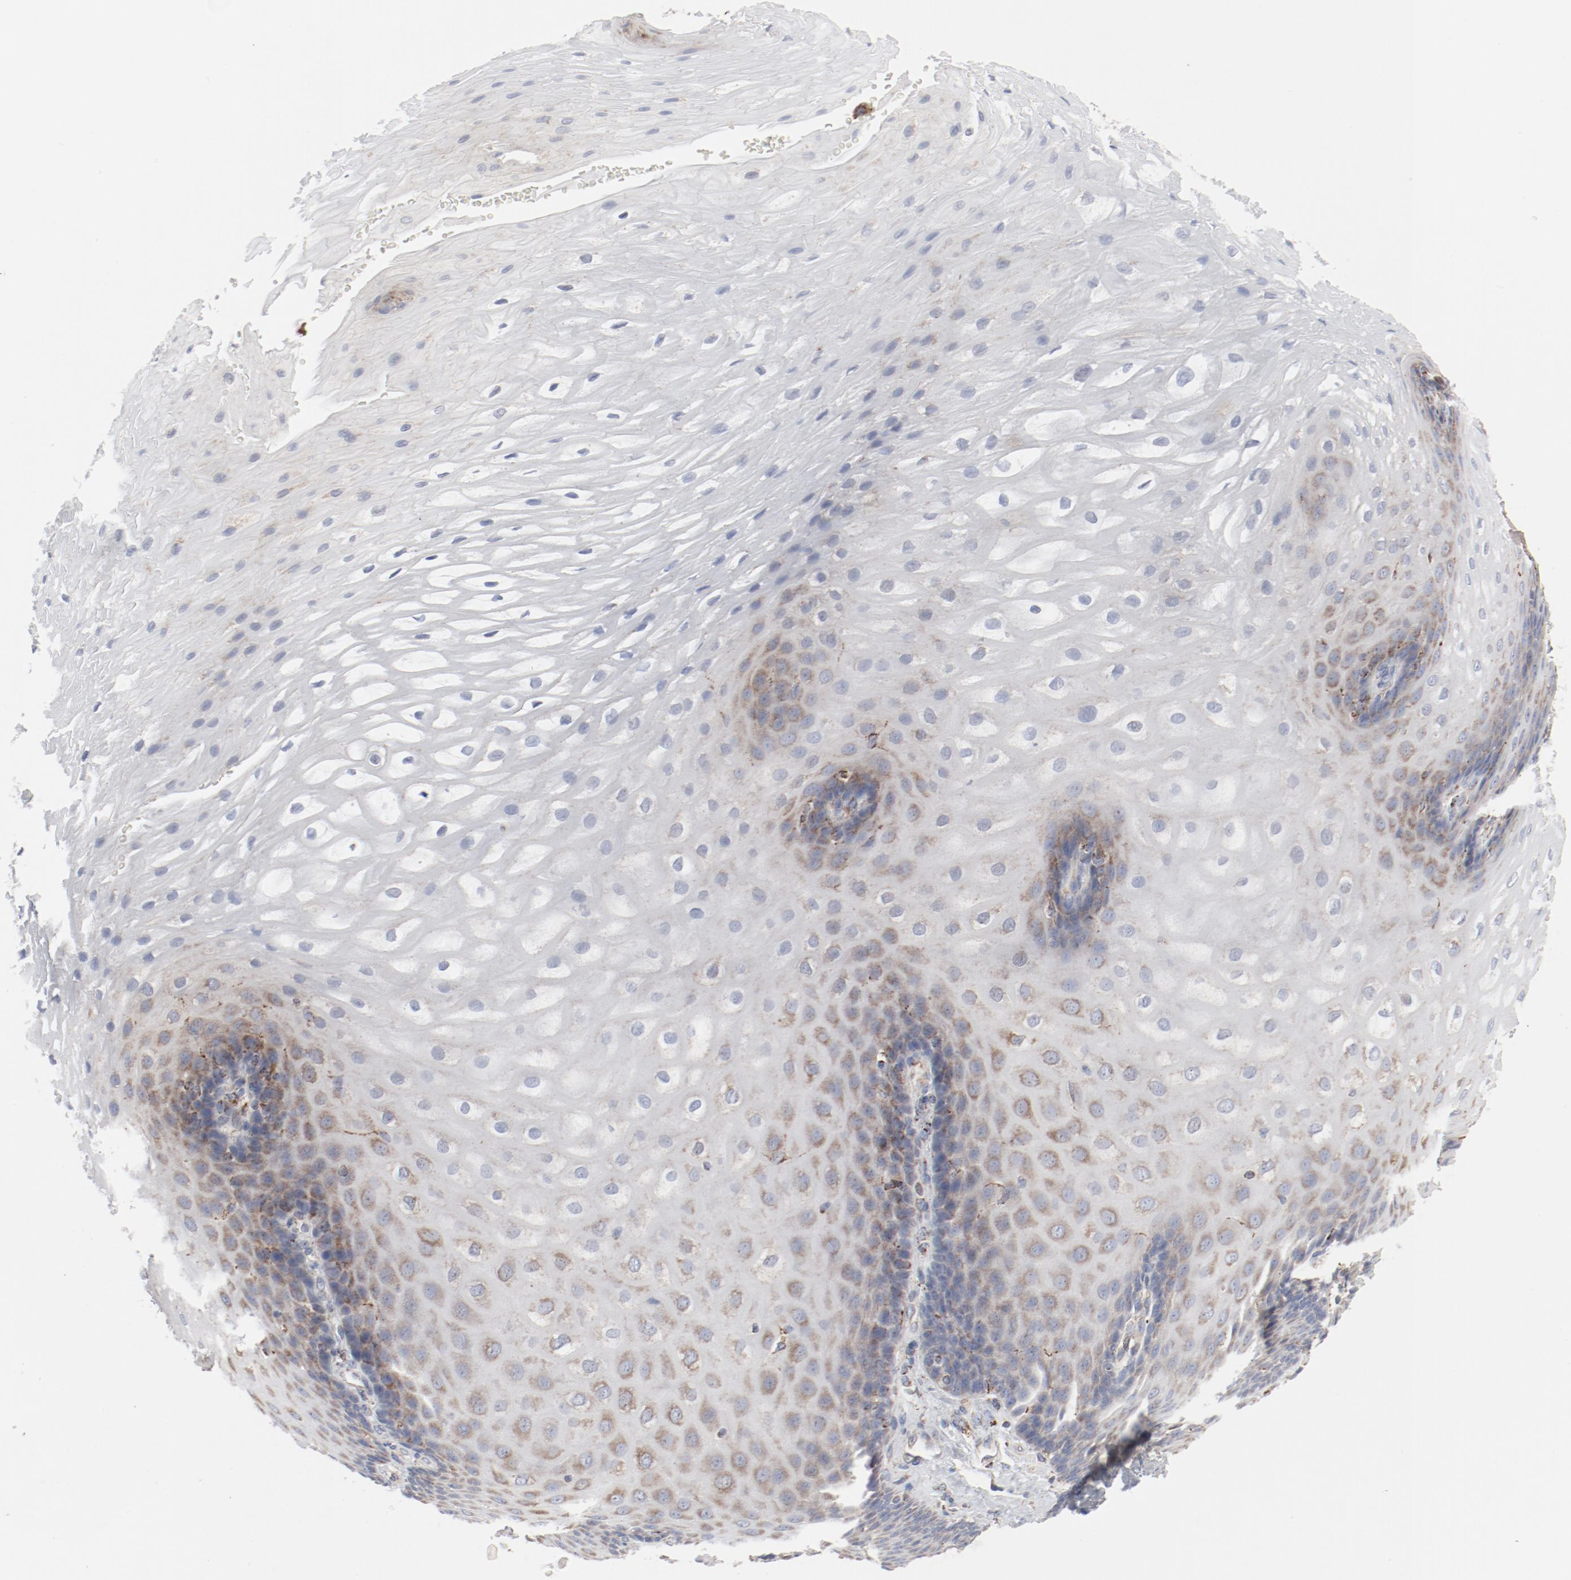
{"staining": {"intensity": "weak", "quantity": "25%-75%", "location": "cytoplasmic/membranous"}, "tissue": "esophagus", "cell_type": "Squamous epithelial cells", "image_type": "normal", "snomed": [{"axis": "morphology", "description": "Normal tissue, NOS"}, {"axis": "morphology", "description": "Adenocarcinoma, NOS"}, {"axis": "topography", "description": "Esophagus"}, {"axis": "topography", "description": "Stomach"}], "caption": "A histopathology image showing weak cytoplasmic/membranous positivity in about 25%-75% of squamous epithelial cells in unremarkable esophagus, as visualized by brown immunohistochemical staining.", "gene": "SETD3", "patient": {"sex": "male", "age": 62}}